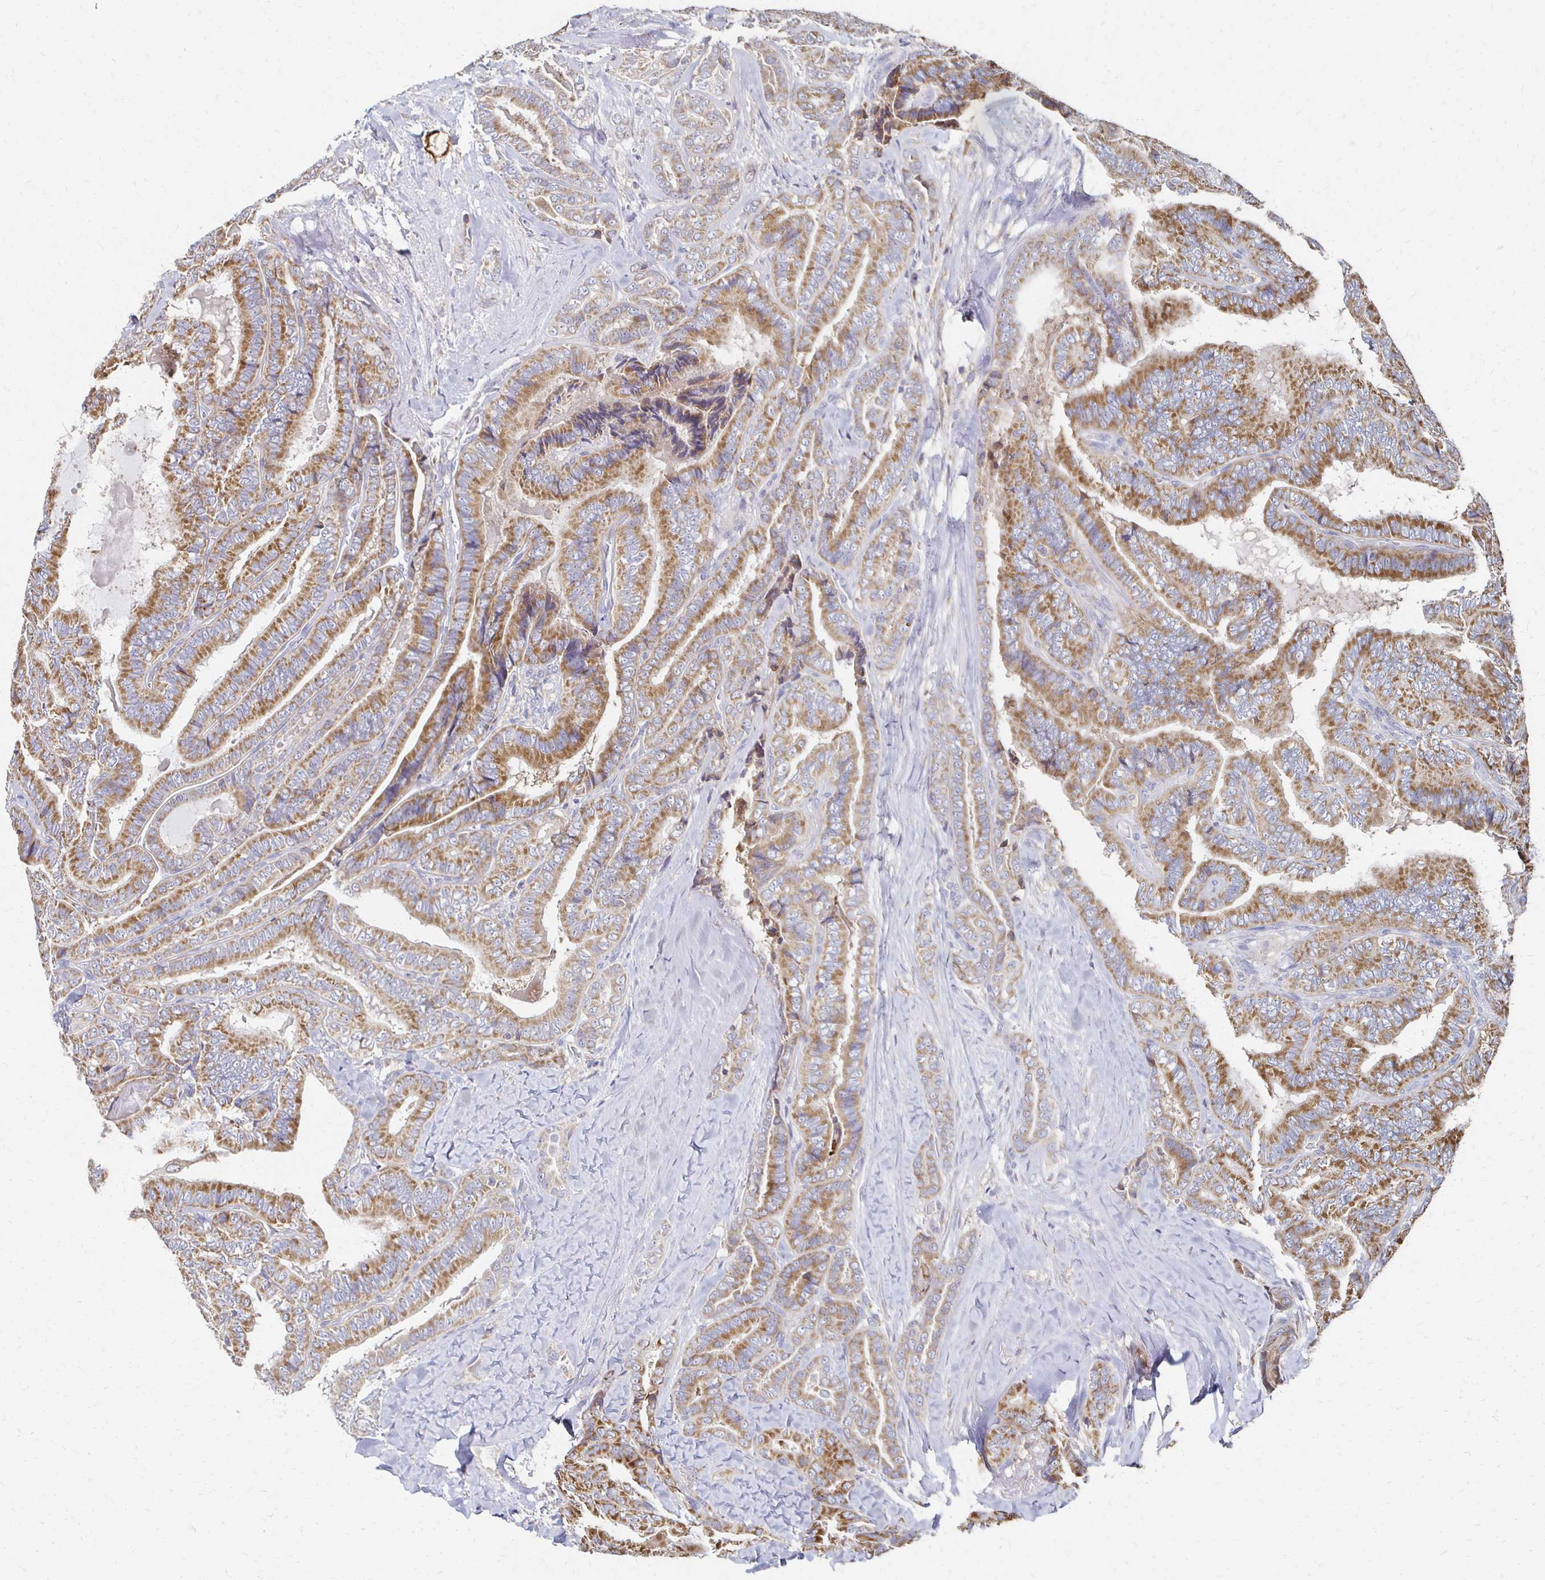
{"staining": {"intensity": "moderate", "quantity": ">75%", "location": "cytoplasmic/membranous"}, "tissue": "thyroid cancer", "cell_type": "Tumor cells", "image_type": "cancer", "snomed": [{"axis": "morphology", "description": "Papillary adenocarcinoma, NOS"}, {"axis": "topography", "description": "Thyroid gland"}], "caption": "This is a micrograph of IHC staining of thyroid papillary adenocarcinoma, which shows moderate expression in the cytoplasmic/membranous of tumor cells.", "gene": "CX3CR1", "patient": {"sex": "male", "age": 61}}